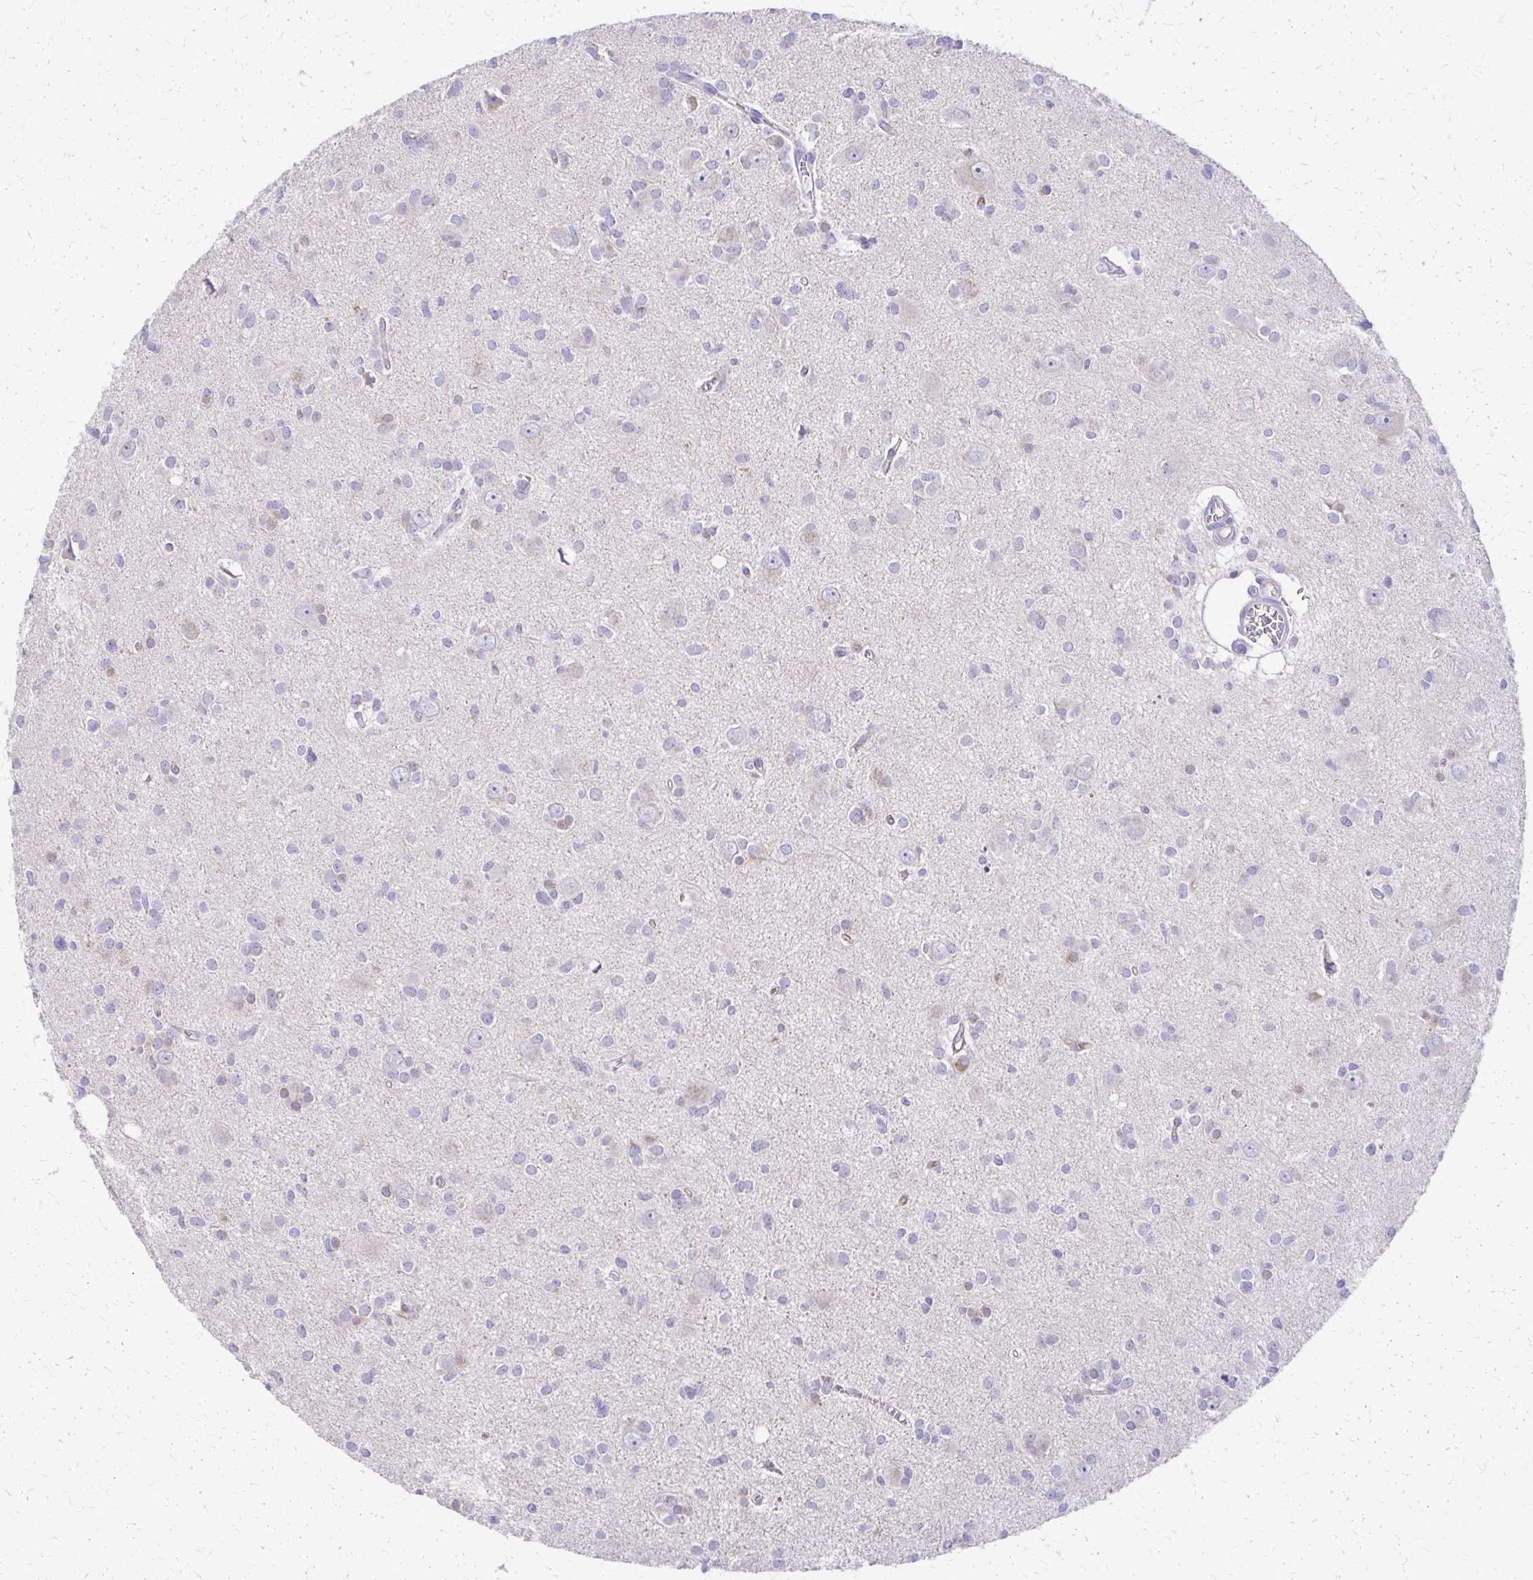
{"staining": {"intensity": "negative", "quantity": "none", "location": "none"}, "tissue": "glioma", "cell_type": "Tumor cells", "image_type": "cancer", "snomed": [{"axis": "morphology", "description": "Glioma, malignant, High grade"}, {"axis": "topography", "description": "Brain"}], "caption": "Immunohistochemistry of human glioma demonstrates no positivity in tumor cells.", "gene": "SAMD13", "patient": {"sex": "male", "age": 23}}